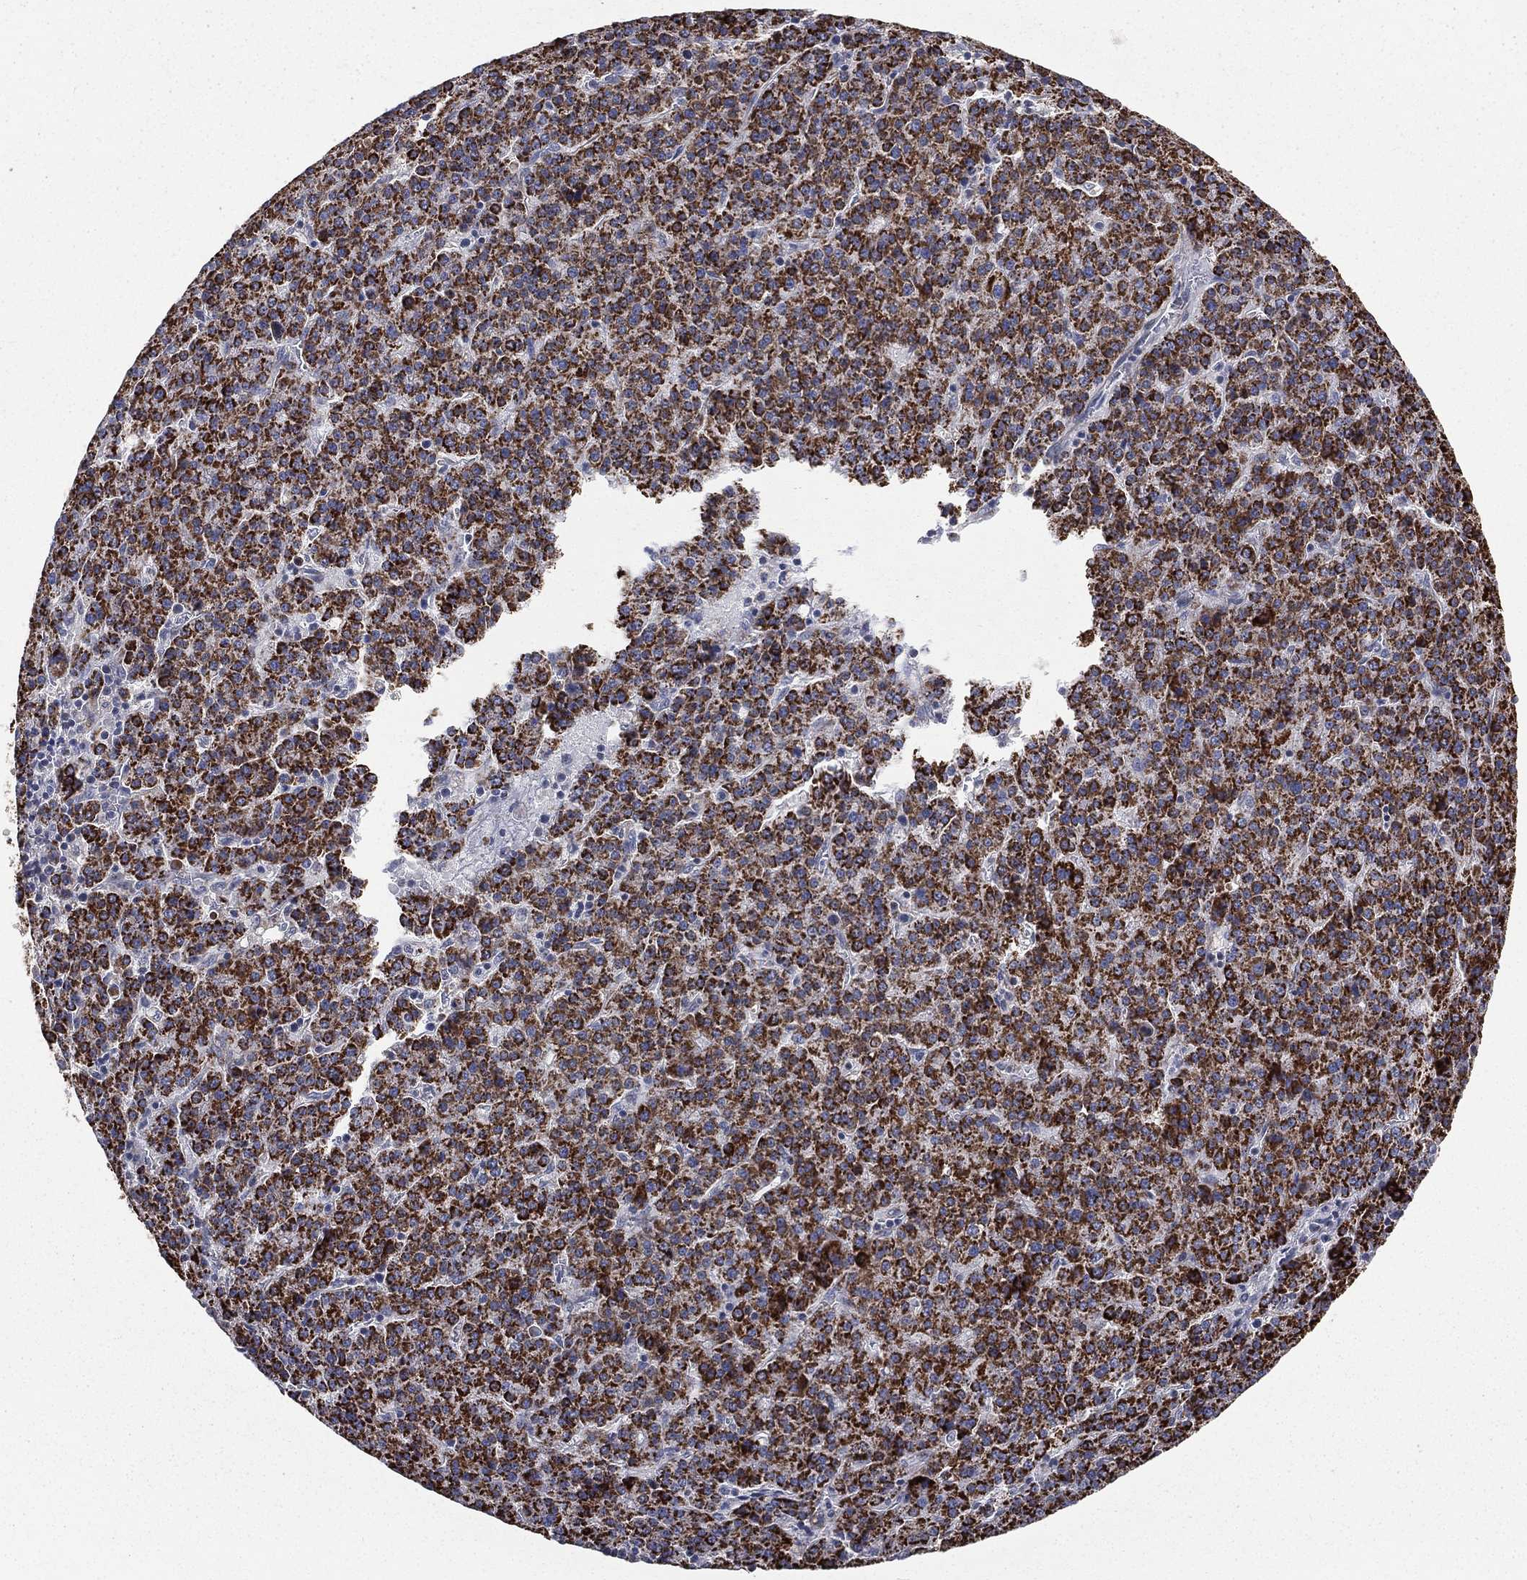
{"staining": {"intensity": "strong", "quantity": ">75%", "location": "cytoplasmic/membranous"}, "tissue": "liver cancer", "cell_type": "Tumor cells", "image_type": "cancer", "snomed": [{"axis": "morphology", "description": "Carcinoma, Hepatocellular, NOS"}, {"axis": "topography", "description": "Liver"}], "caption": "IHC staining of liver cancer, which exhibits high levels of strong cytoplasmic/membranous expression in about >75% of tumor cells indicating strong cytoplasmic/membranous protein positivity. The staining was performed using DAB (3,3'-diaminobenzidine) (brown) for protein detection and nuclei were counterstained in hematoxylin (blue).", "gene": "HADH", "patient": {"sex": "female", "age": 58}}